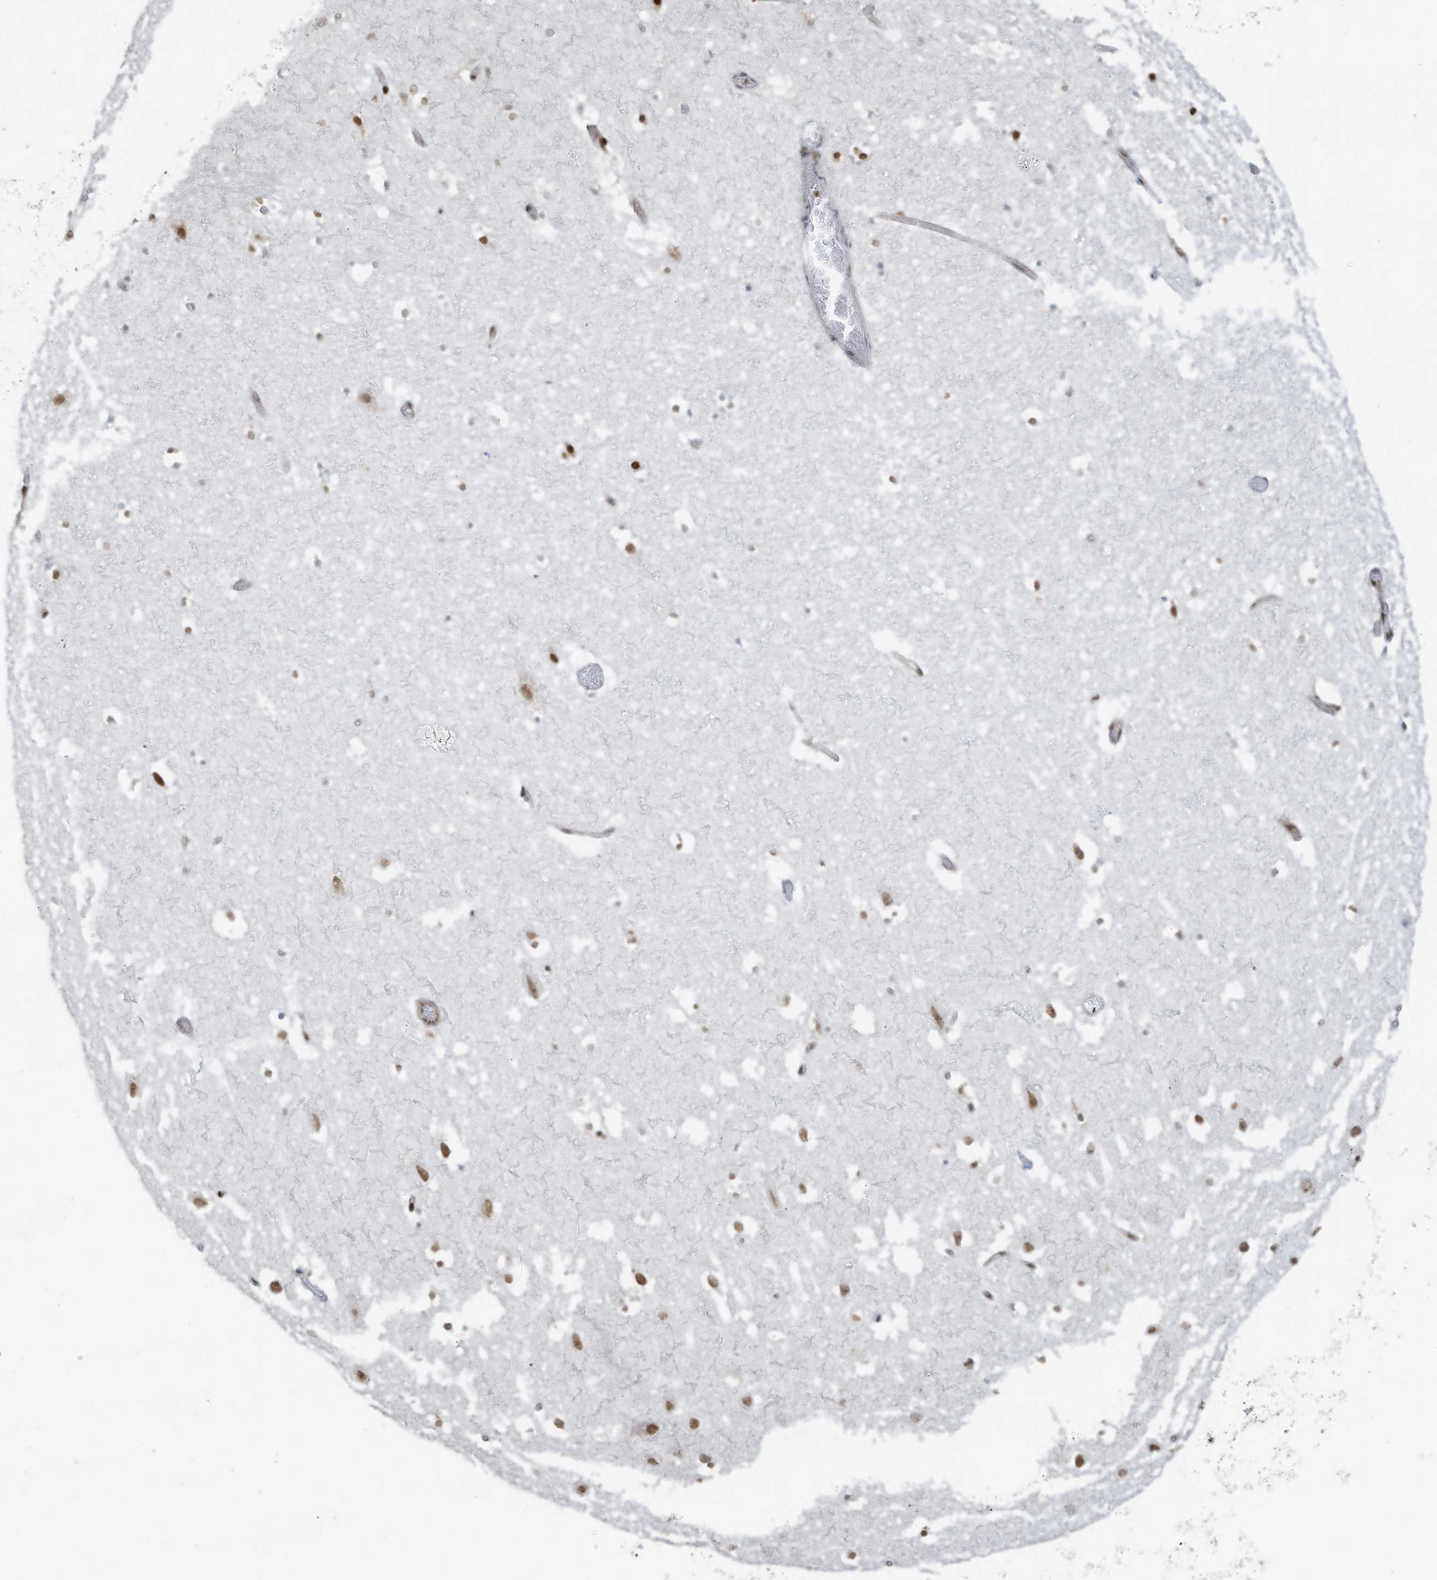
{"staining": {"intensity": "moderate", "quantity": "<25%", "location": "nuclear"}, "tissue": "hippocampus", "cell_type": "Glial cells", "image_type": "normal", "snomed": [{"axis": "morphology", "description": "Normal tissue, NOS"}, {"axis": "topography", "description": "Hippocampus"}], "caption": "A high-resolution image shows immunohistochemistry (IHC) staining of benign hippocampus, which demonstrates moderate nuclear expression in approximately <25% of glial cells.", "gene": "PCNP", "patient": {"sex": "female", "age": 52}}